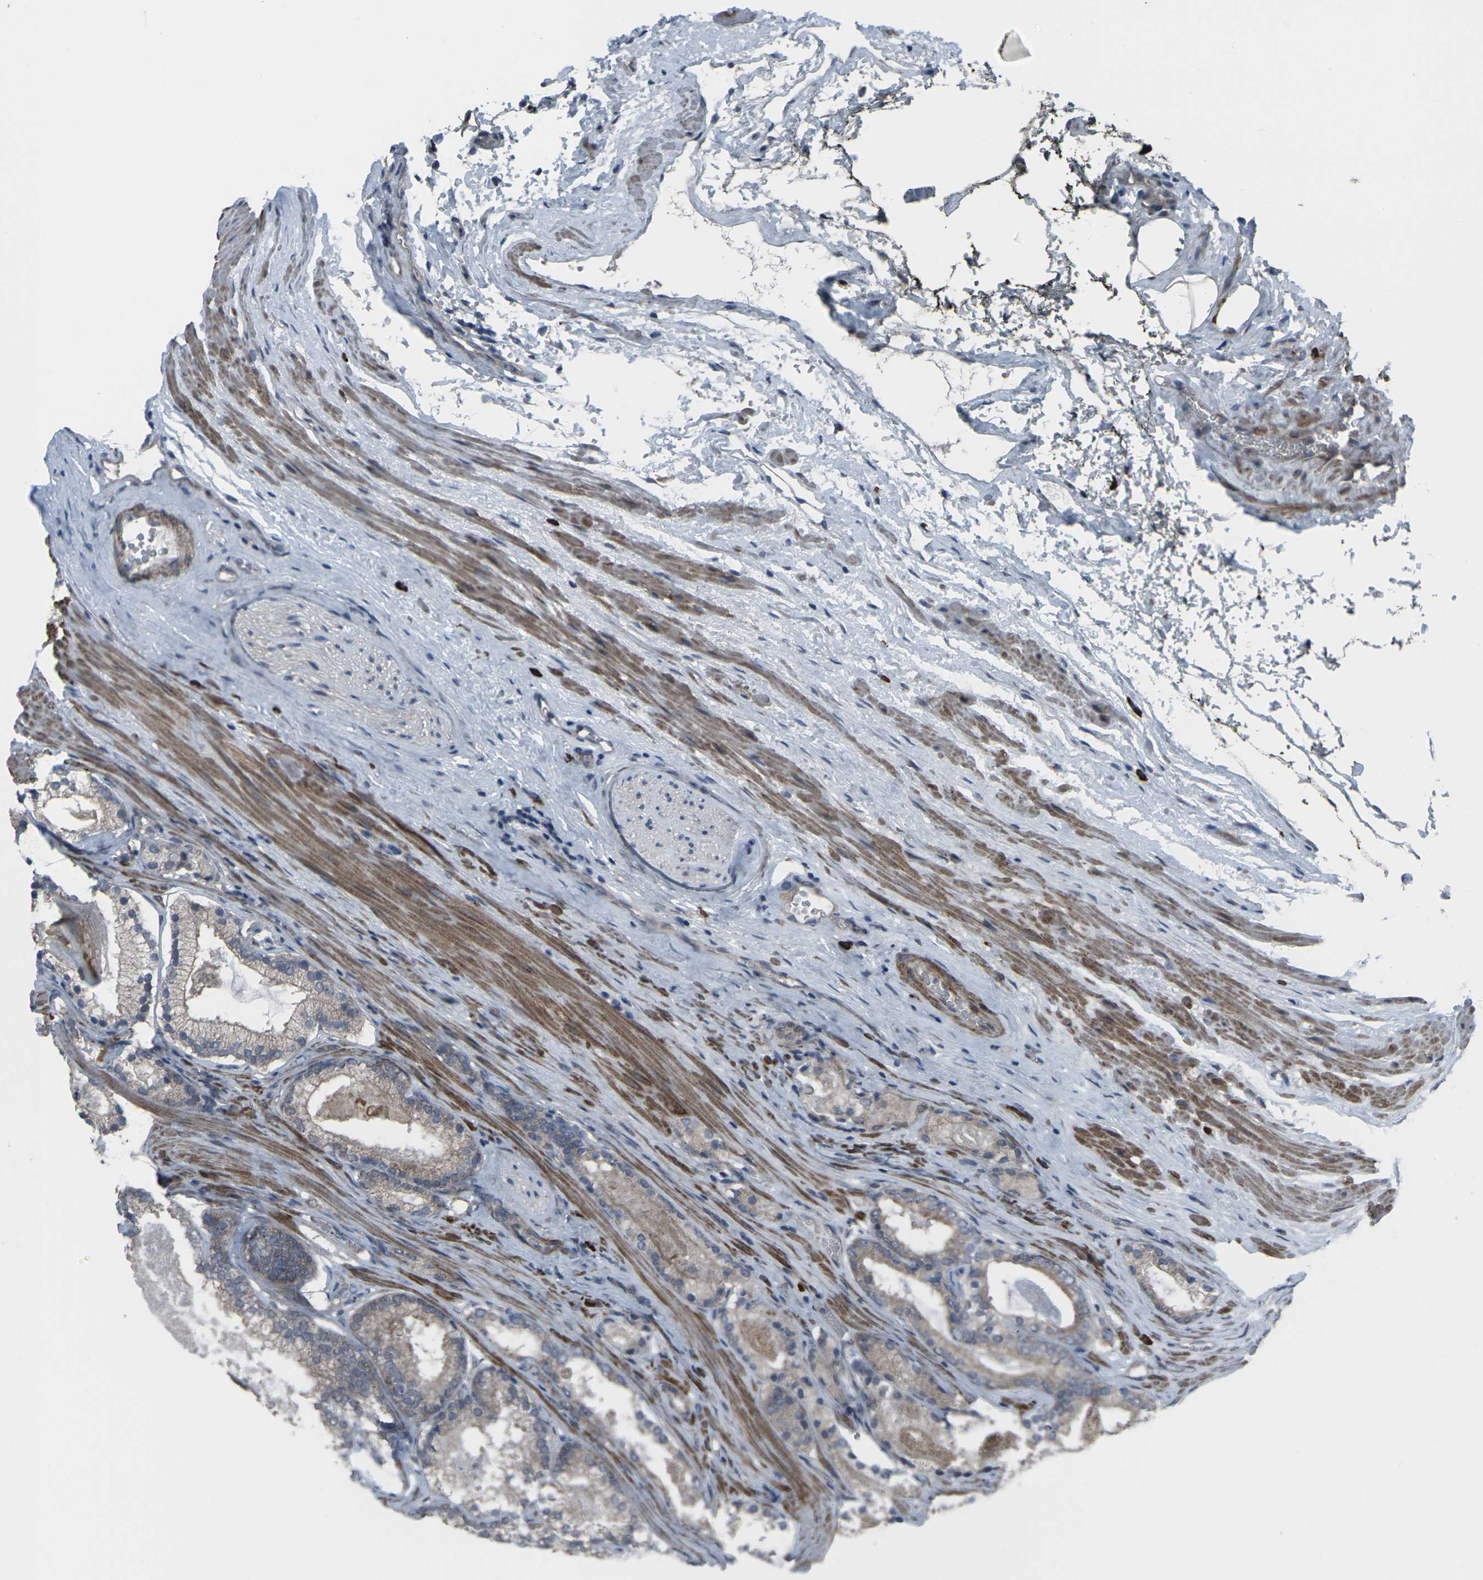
{"staining": {"intensity": "weak", "quantity": ">75%", "location": "cytoplasmic/membranous"}, "tissue": "prostate cancer", "cell_type": "Tumor cells", "image_type": "cancer", "snomed": [{"axis": "morphology", "description": "Adenocarcinoma, Low grade"}, {"axis": "topography", "description": "Prostate"}], "caption": "Immunohistochemical staining of human low-grade adenocarcinoma (prostate) displays low levels of weak cytoplasmic/membranous expression in approximately >75% of tumor cells.", "gene": "CCR10", "patient": {"sex": "male", "age": 59}}